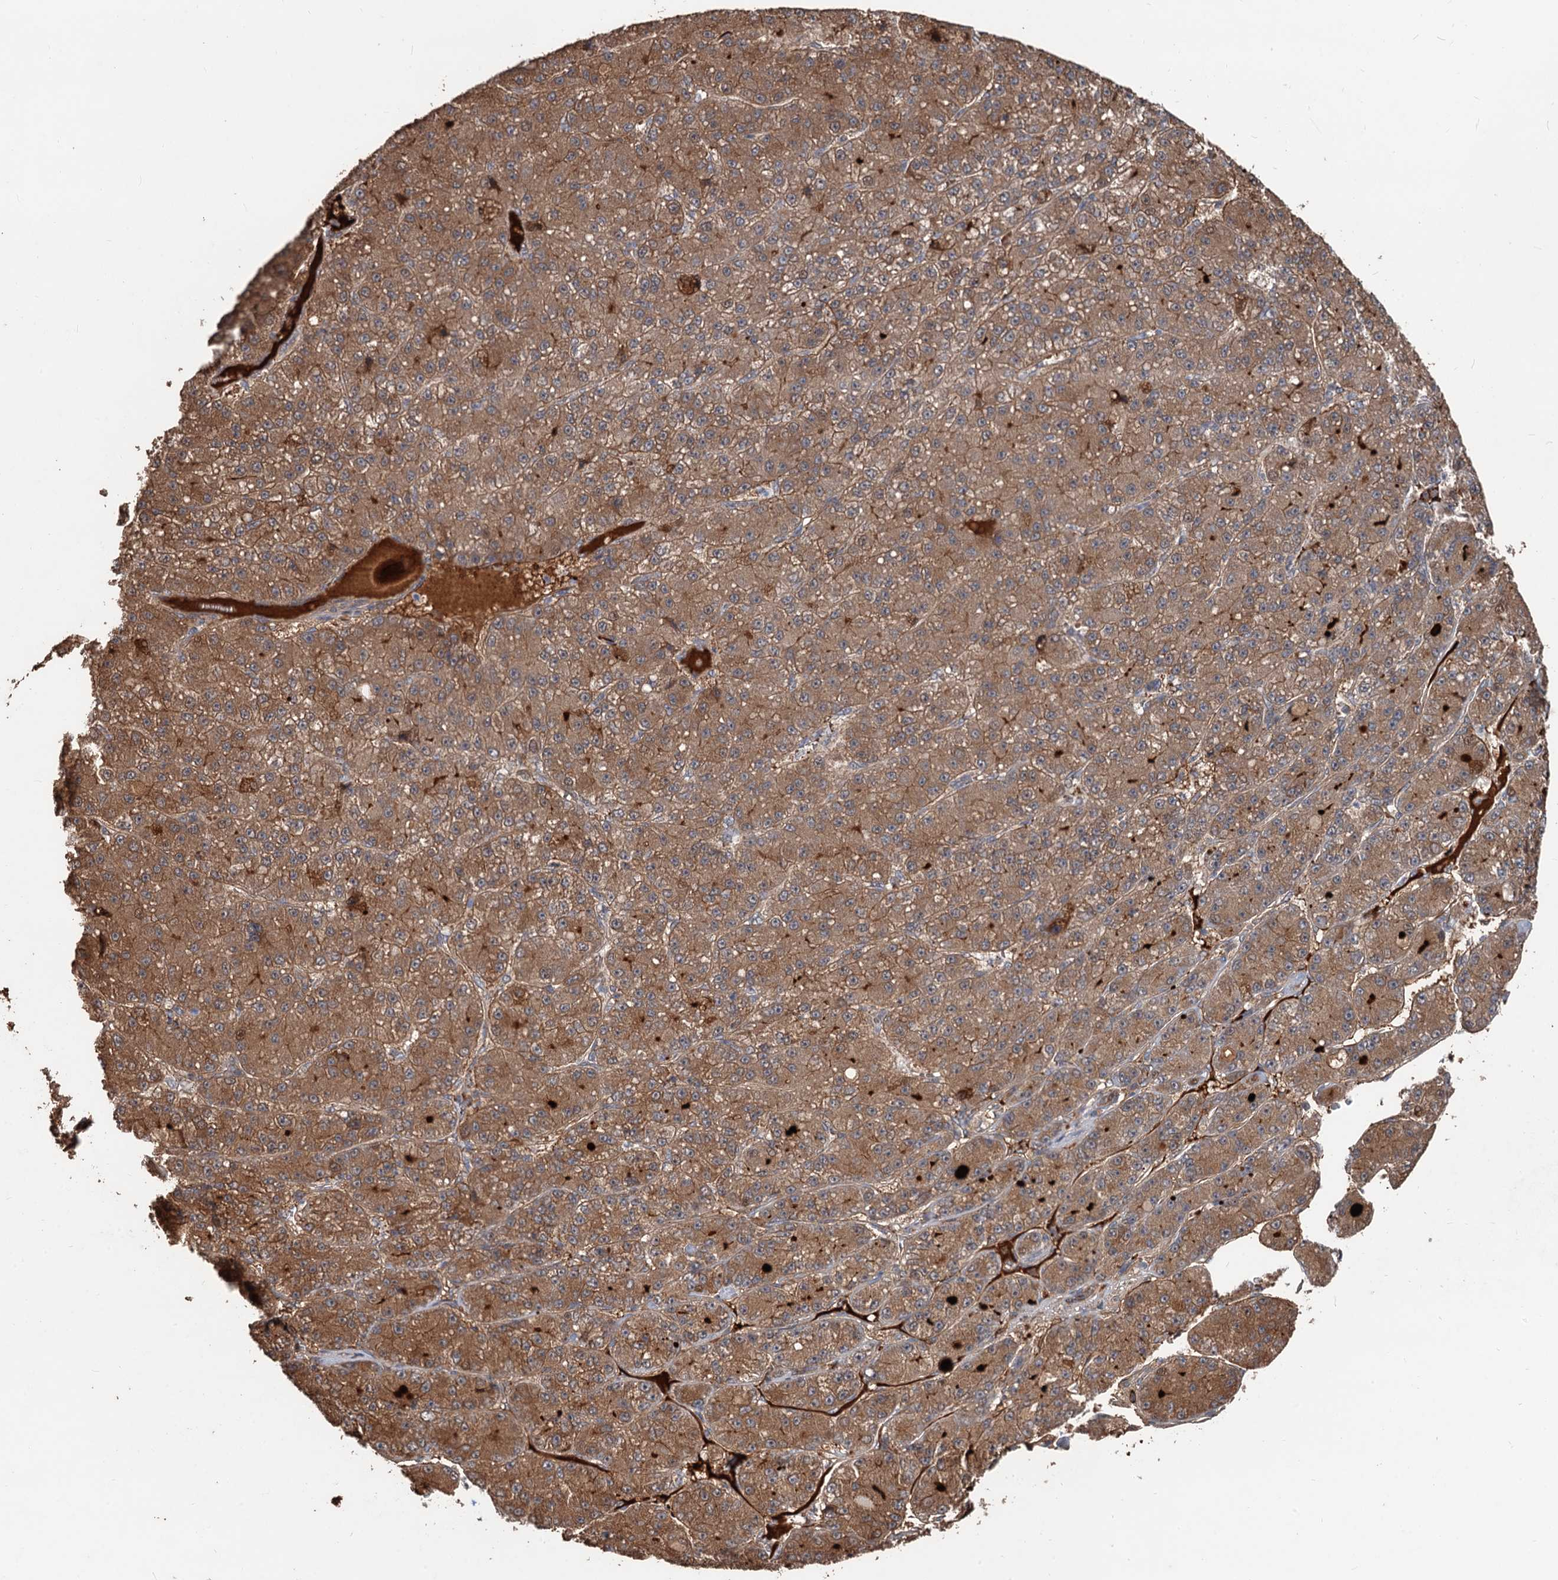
{"staining": {"intensity": "moderate", "quantity": ">75%", "location": "cytoplasmic/membranous"}, "tissue": "liver cancer", "cell_type": "Tumor cells", "image_type": "cancer", "snomed": [{"axis": "morphology", "description": "Carcinoma, Hepatocellular, NOS"}, {"axis": "topography", "description": "Liver"}], "caption": "A medium amount of moderate cytoplasmic/membranous staining is appreciated in approximately >75% of tumor cells in liver hepatocellular carcinoma tissue.", "gene": "DEXI", "patient": {"sex": "male", "age": 67}}